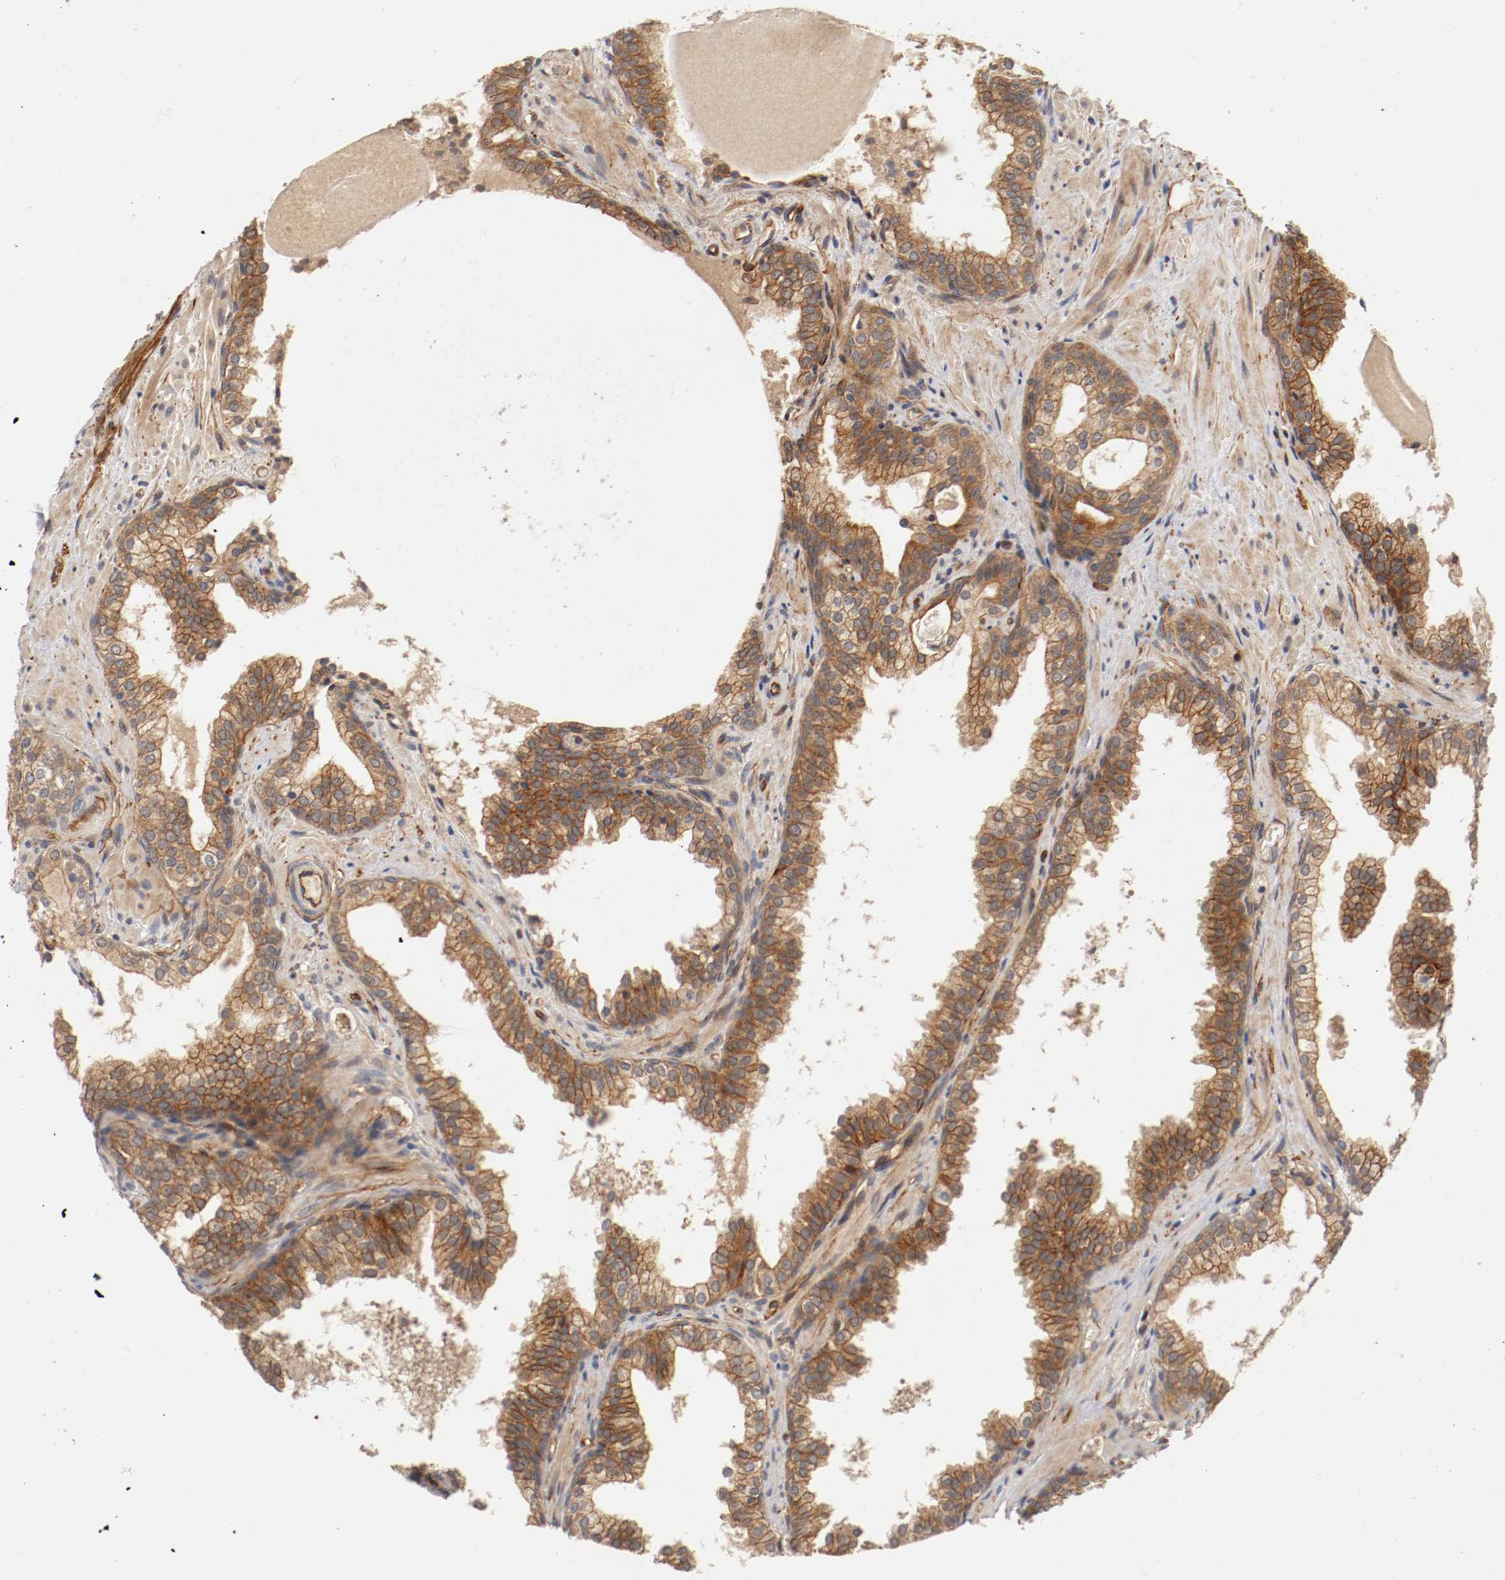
{"staining": {"intensity": "moderate", "quantity": ">75%", "location": "cytoplasmic/membranous"}, "tissue": "prostate cancer", "cell_type": "Tumor cells", "image_type": "cancer", "snomed": [{"axis": "morphology", "description": "Adenocarcinoma, Low grade"}, {"axis": "topography", "description": "Prostate"}], "caption": "This micrograph reveals prostate cancer stained with IHC to label a protein in brown. The cytoplasmic/membranous of tumor cells show moderate positivity for the protein. Nuclei are counter-stained blue.", "gene": "TYK2", "patient": {"sex": "male", "age": 63}}